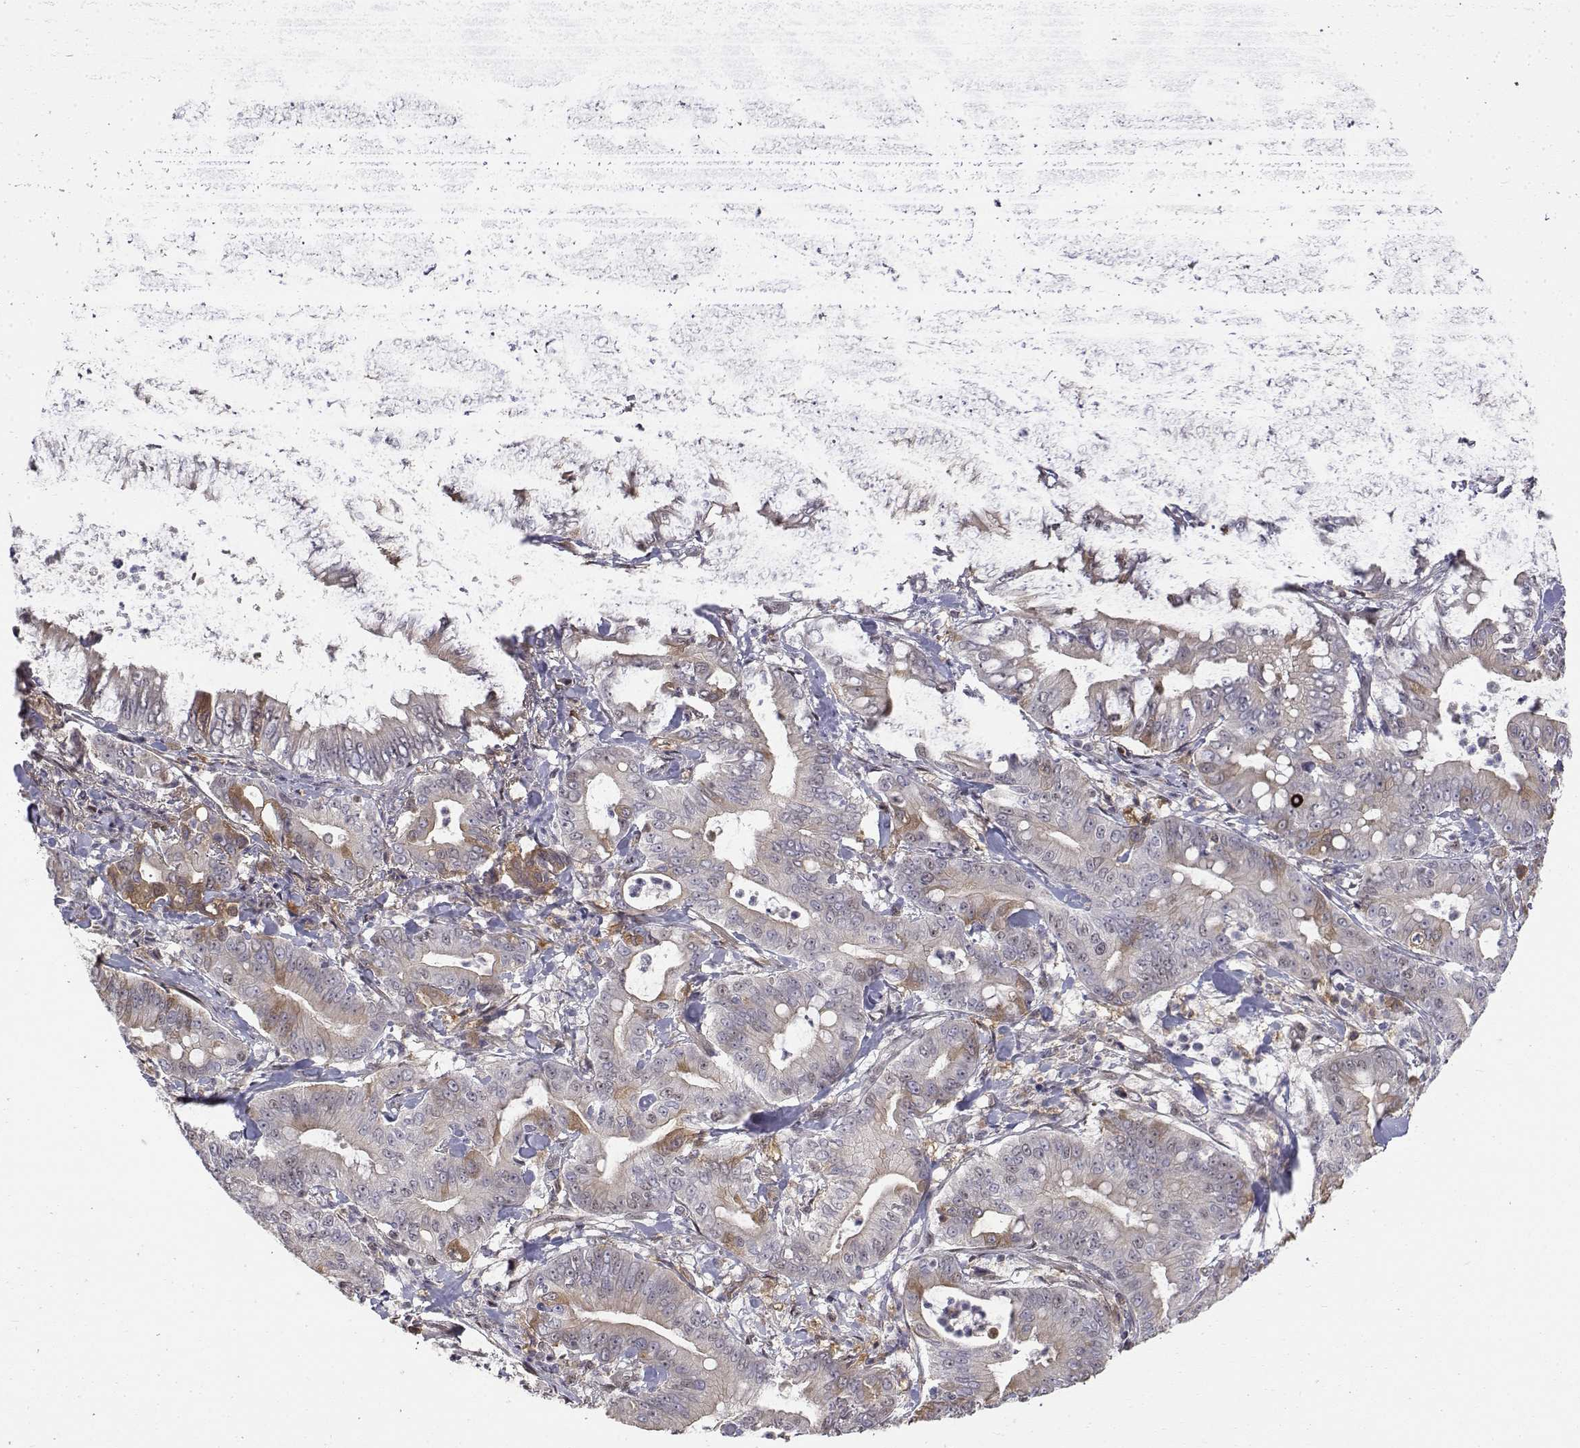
{"staining": {"intensity": "weak", "quantity": "<25%", "location": "cytoplasmic/membranous"}, "tissue": "pancreatic cancer", "cell_type": "Tumor cells", "image_type": "cancer", "snomed": [{"axis": "morphology", "description": "Adenocarcinoma, NOS"}, {"axis": "topography", "description": "Pancreas"}], "caption": "DAB immunohistochemical staining of pancreatic adenocarcinoma exhibits no significant staining in tumor cells.", "gene": "ITGA7", "patient": {"sex": "male", "age": 71}}